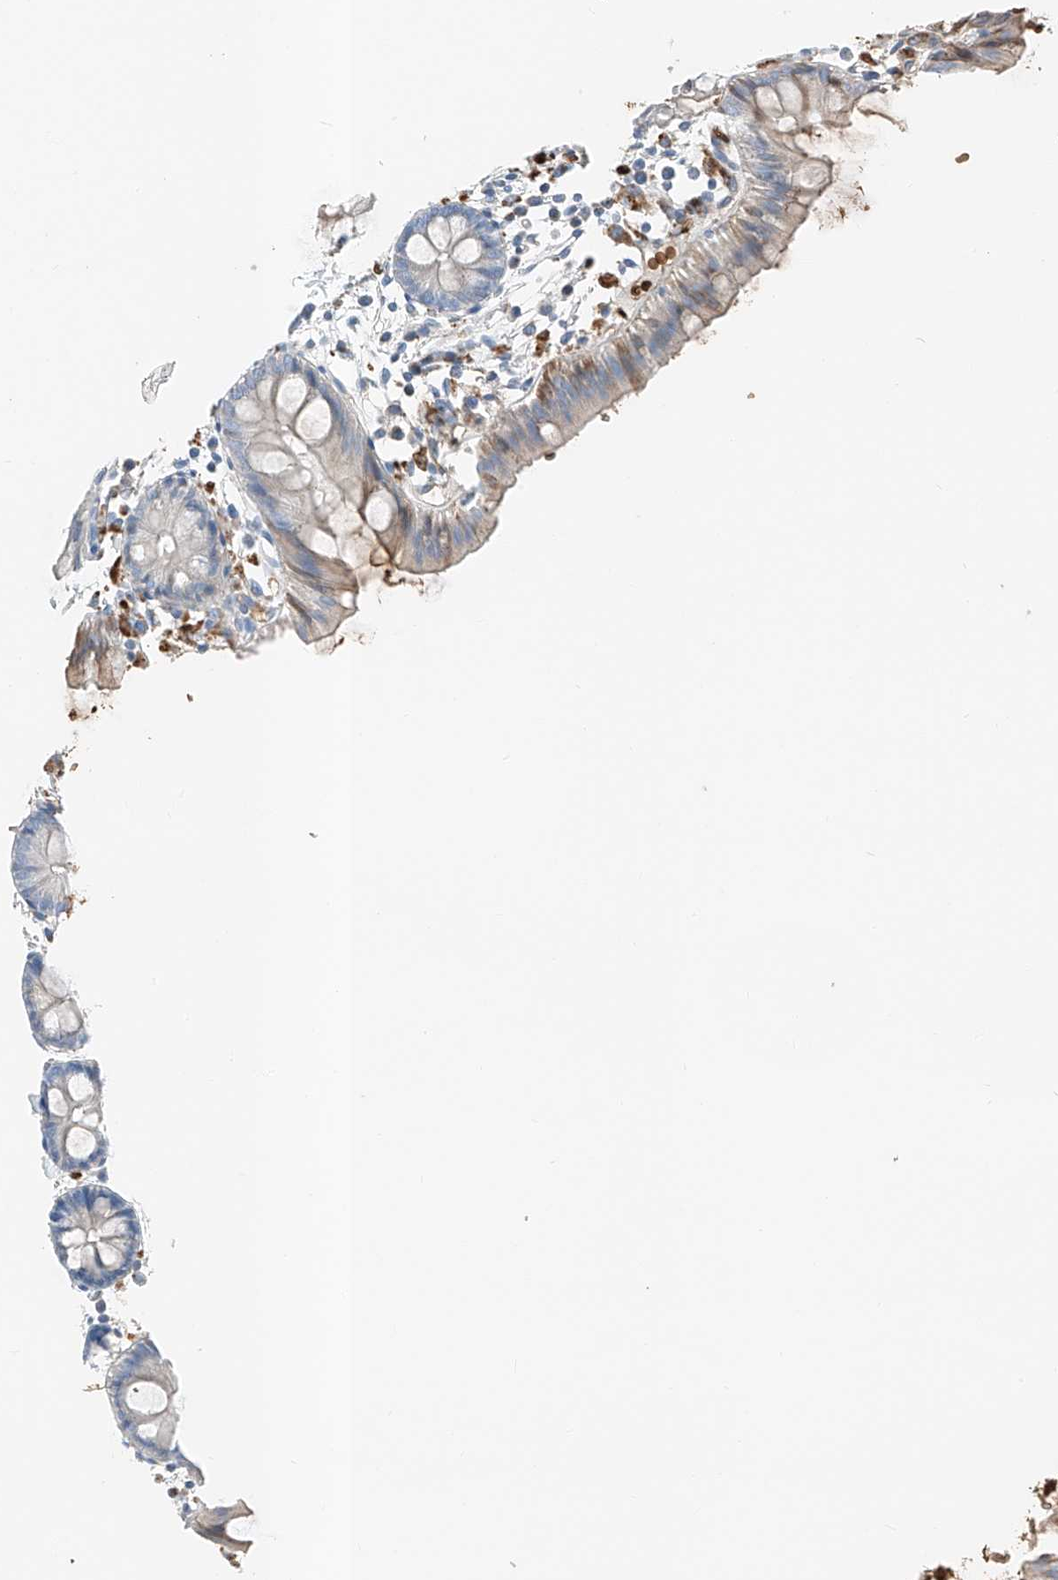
{"staining": {"intensity": "negative", "quantity": "none", "location": "none"}, "tissue": "colon", "cell_type": "Endothelial cells", "image_type": "normal", "snomed": [{"axis": "morphology", "description": "Normal tissue, NOS"}, {"axis": "topography", "description": "Colon"}], "caption": "This is an immunohistochemistry (IHC) photomicrograph of unremarkable human colon. There is no expression in endothelial cells.", "gene": "PRSS23", "patient": {"sex": "male", "age": 56}}